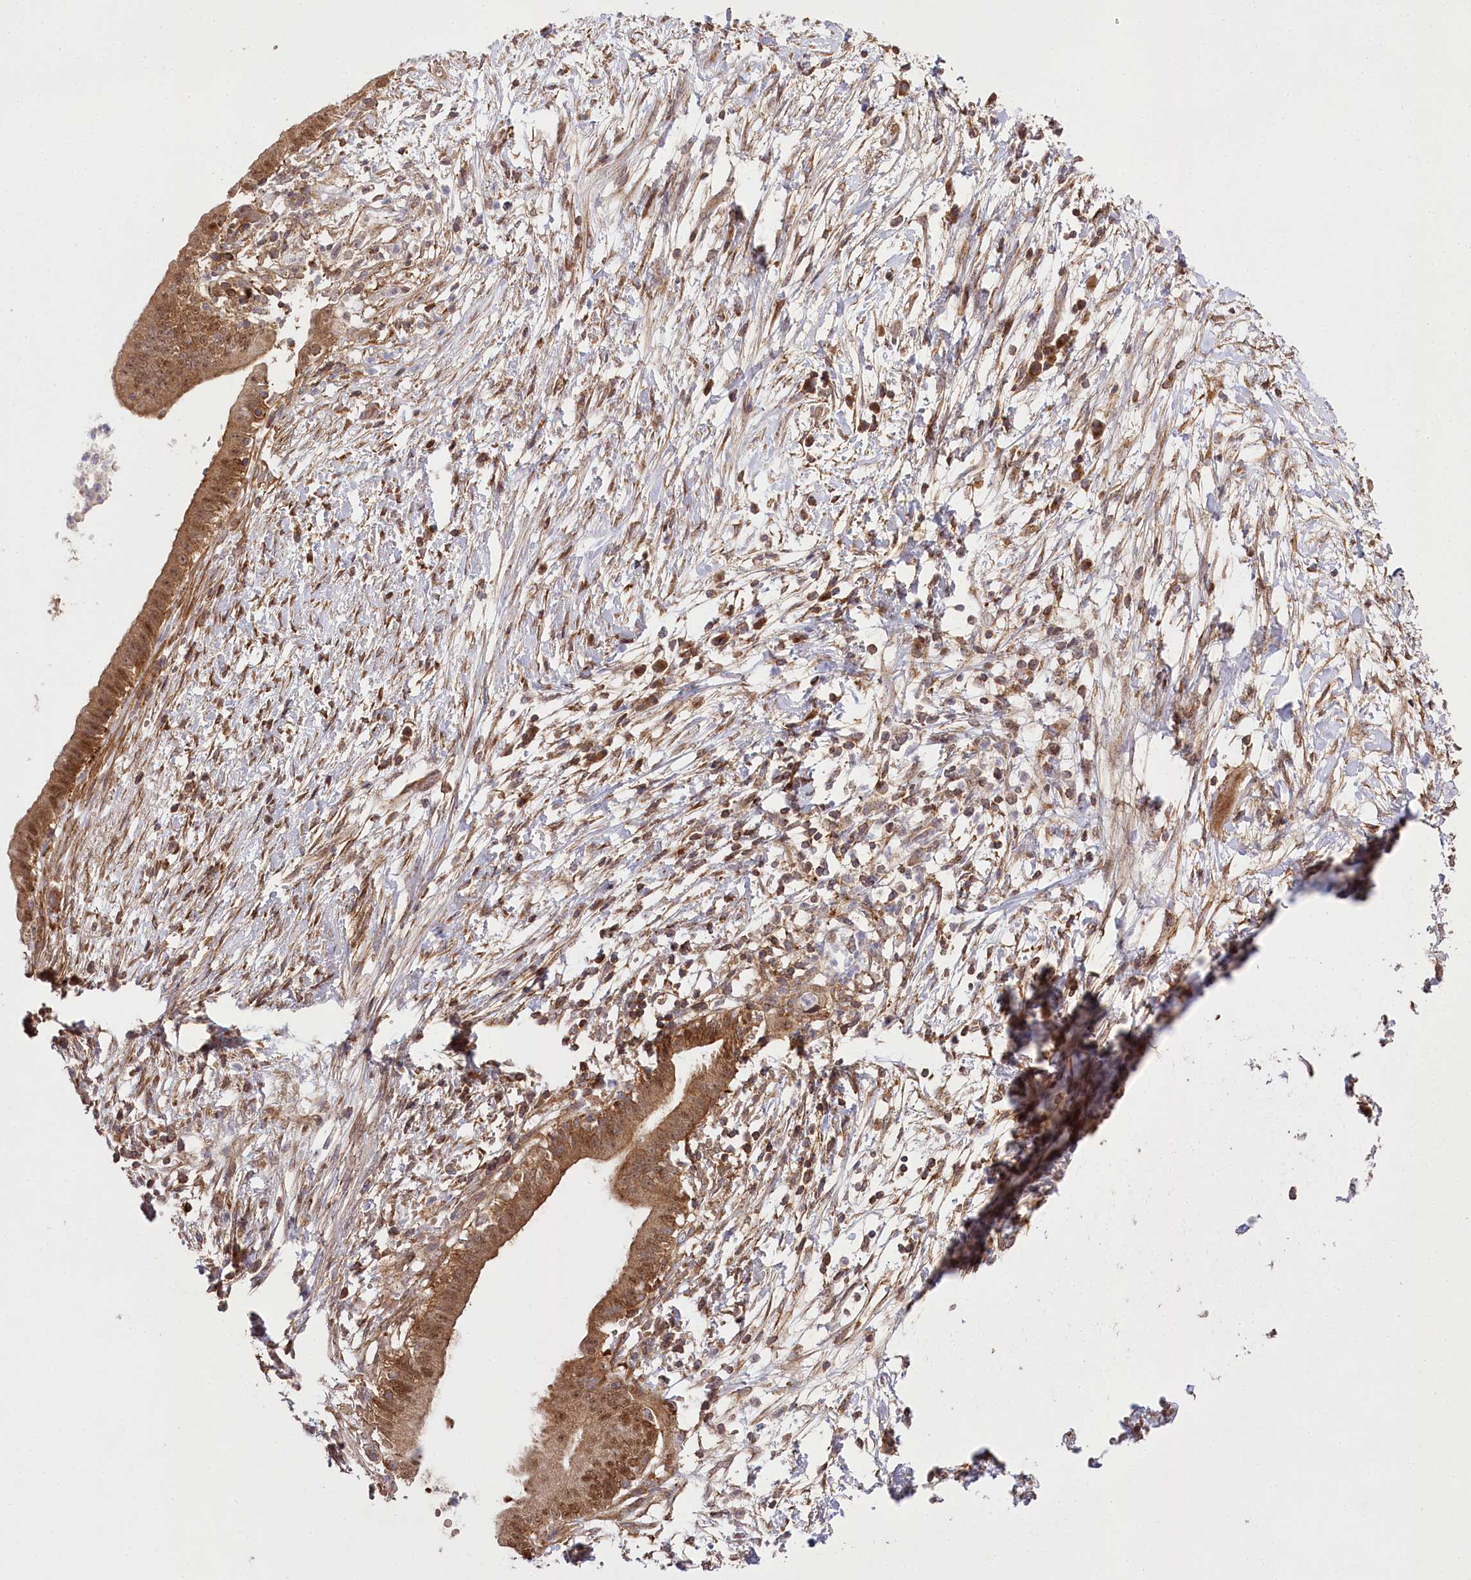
{"staining": {"intensity": "moderate", "quantity": ">75%", "location": "cytoplasmic/membranous,nuclear"}, "tissue": "pancreatic cancer", "cell_type": "Tumor cells", "image_type": "cancer", "snomed": [{"axis": "morphology", "description": "Adenocarcinoma, NOS"}, {"axis": "topography", "description": "Pancreas"}], "caption": "The histopathology image demonstrates staining of pancreatic adenocarcinoma, revealing moderate cytoplasmic/membranous and nuclear protein staining (brown color) within tumor cells.", "gene": "CCDC91", "patient": {"sex": "male", "age": 68}}